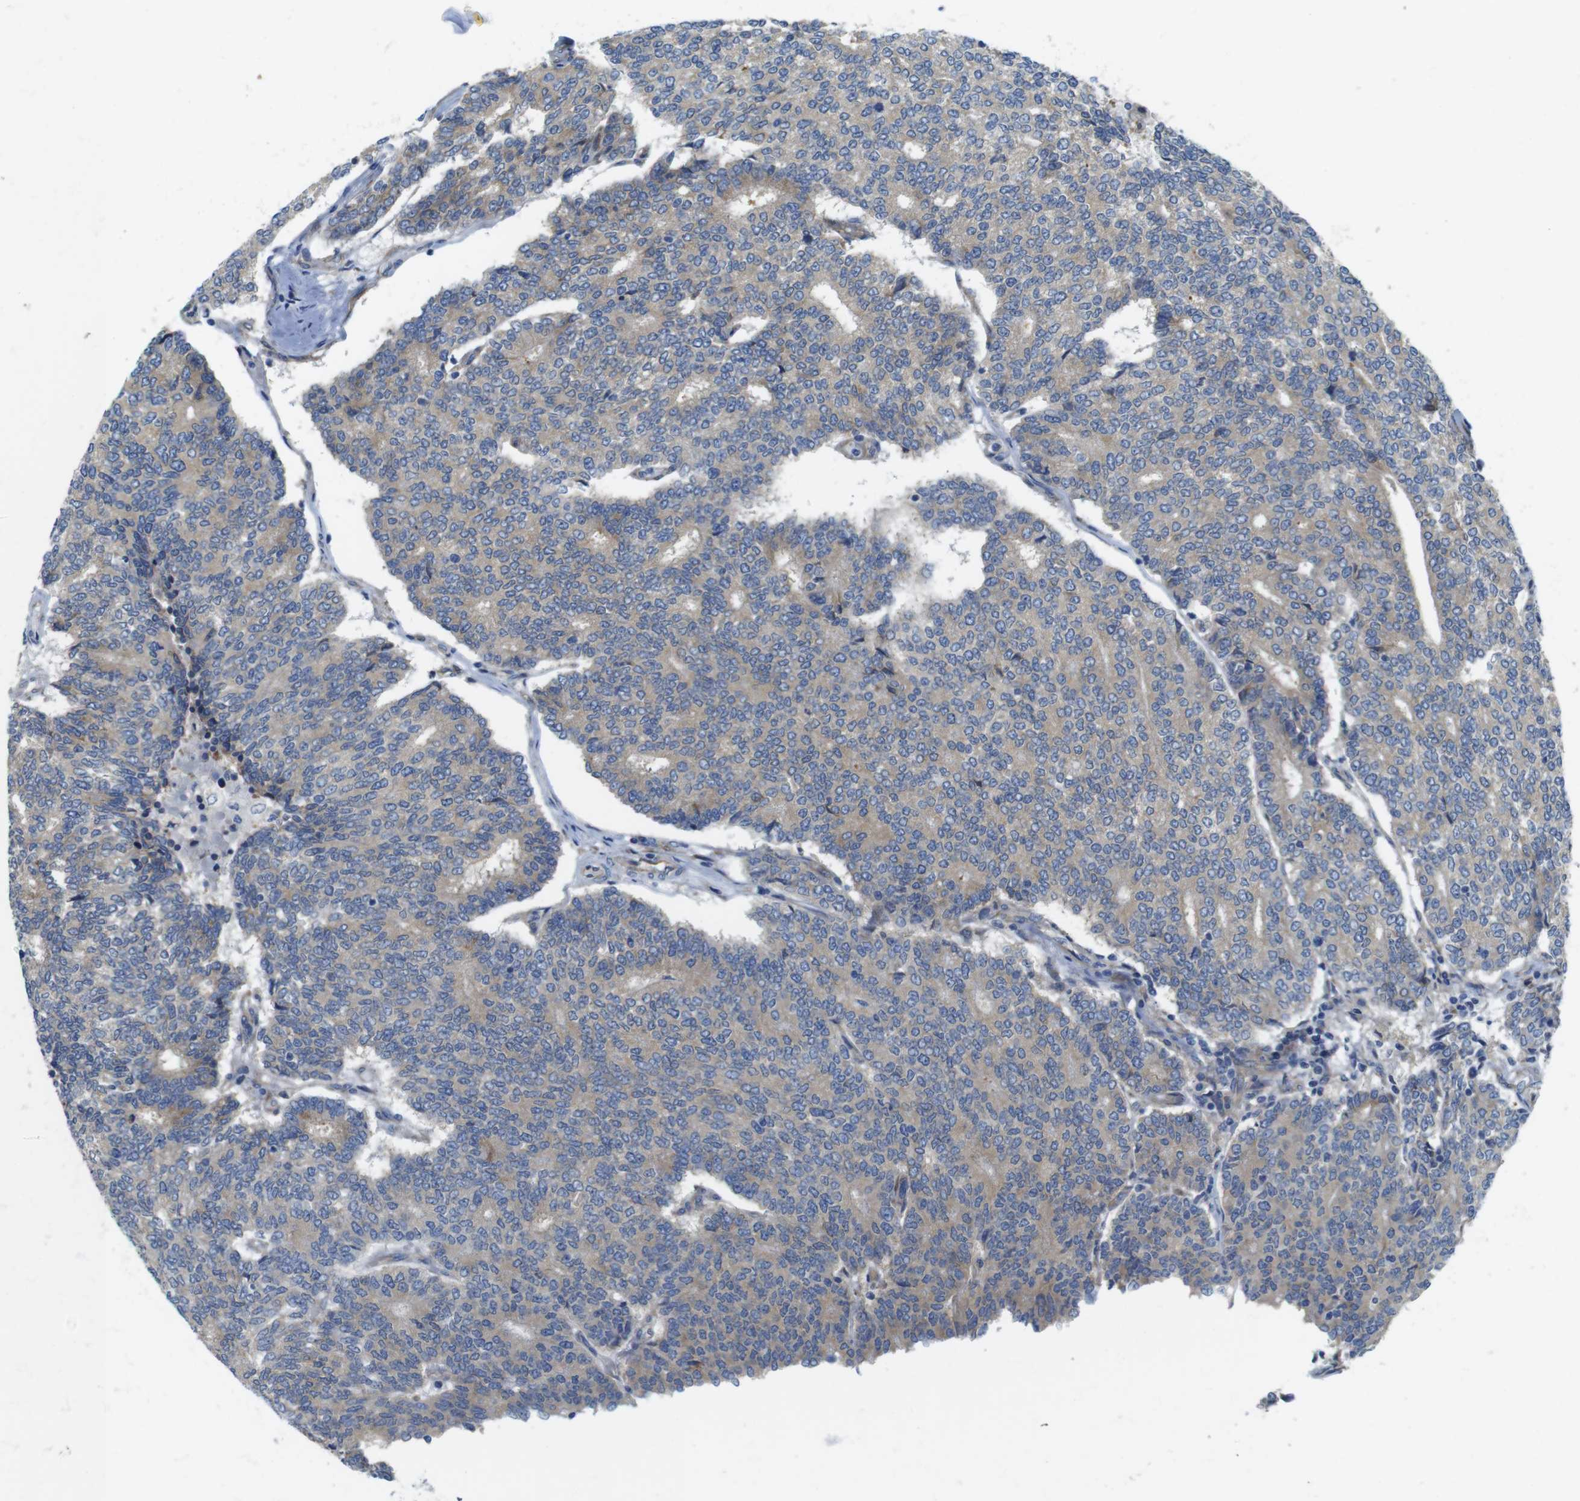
{"staining": {"intensity": "weak", "quantity": ">75%", "location": "cytoplasmic/membranous"}, "tissue": "prostate cancer", "cell_type": "Tumor cells", "image_type": "cancer", "snomed": [{"axis": "morphology", "description": "Normal tissue, NOS"}, {"axis": "morphology", "description": "Adenocarcinoma, High grade"}, {"axis": "topography", "description": "Prostate"}, {"axis": "topography", "description": "Seminal veicle"}], "caption": "This is a histology image of immunohistochemistry staining of prostate high-grade adenocarcinoma, which shows weak staining in the cytoplasmic/membranous of tumor cells.", "gene": "TMEM234", "patient": {"sex": "male", "age": 55}}